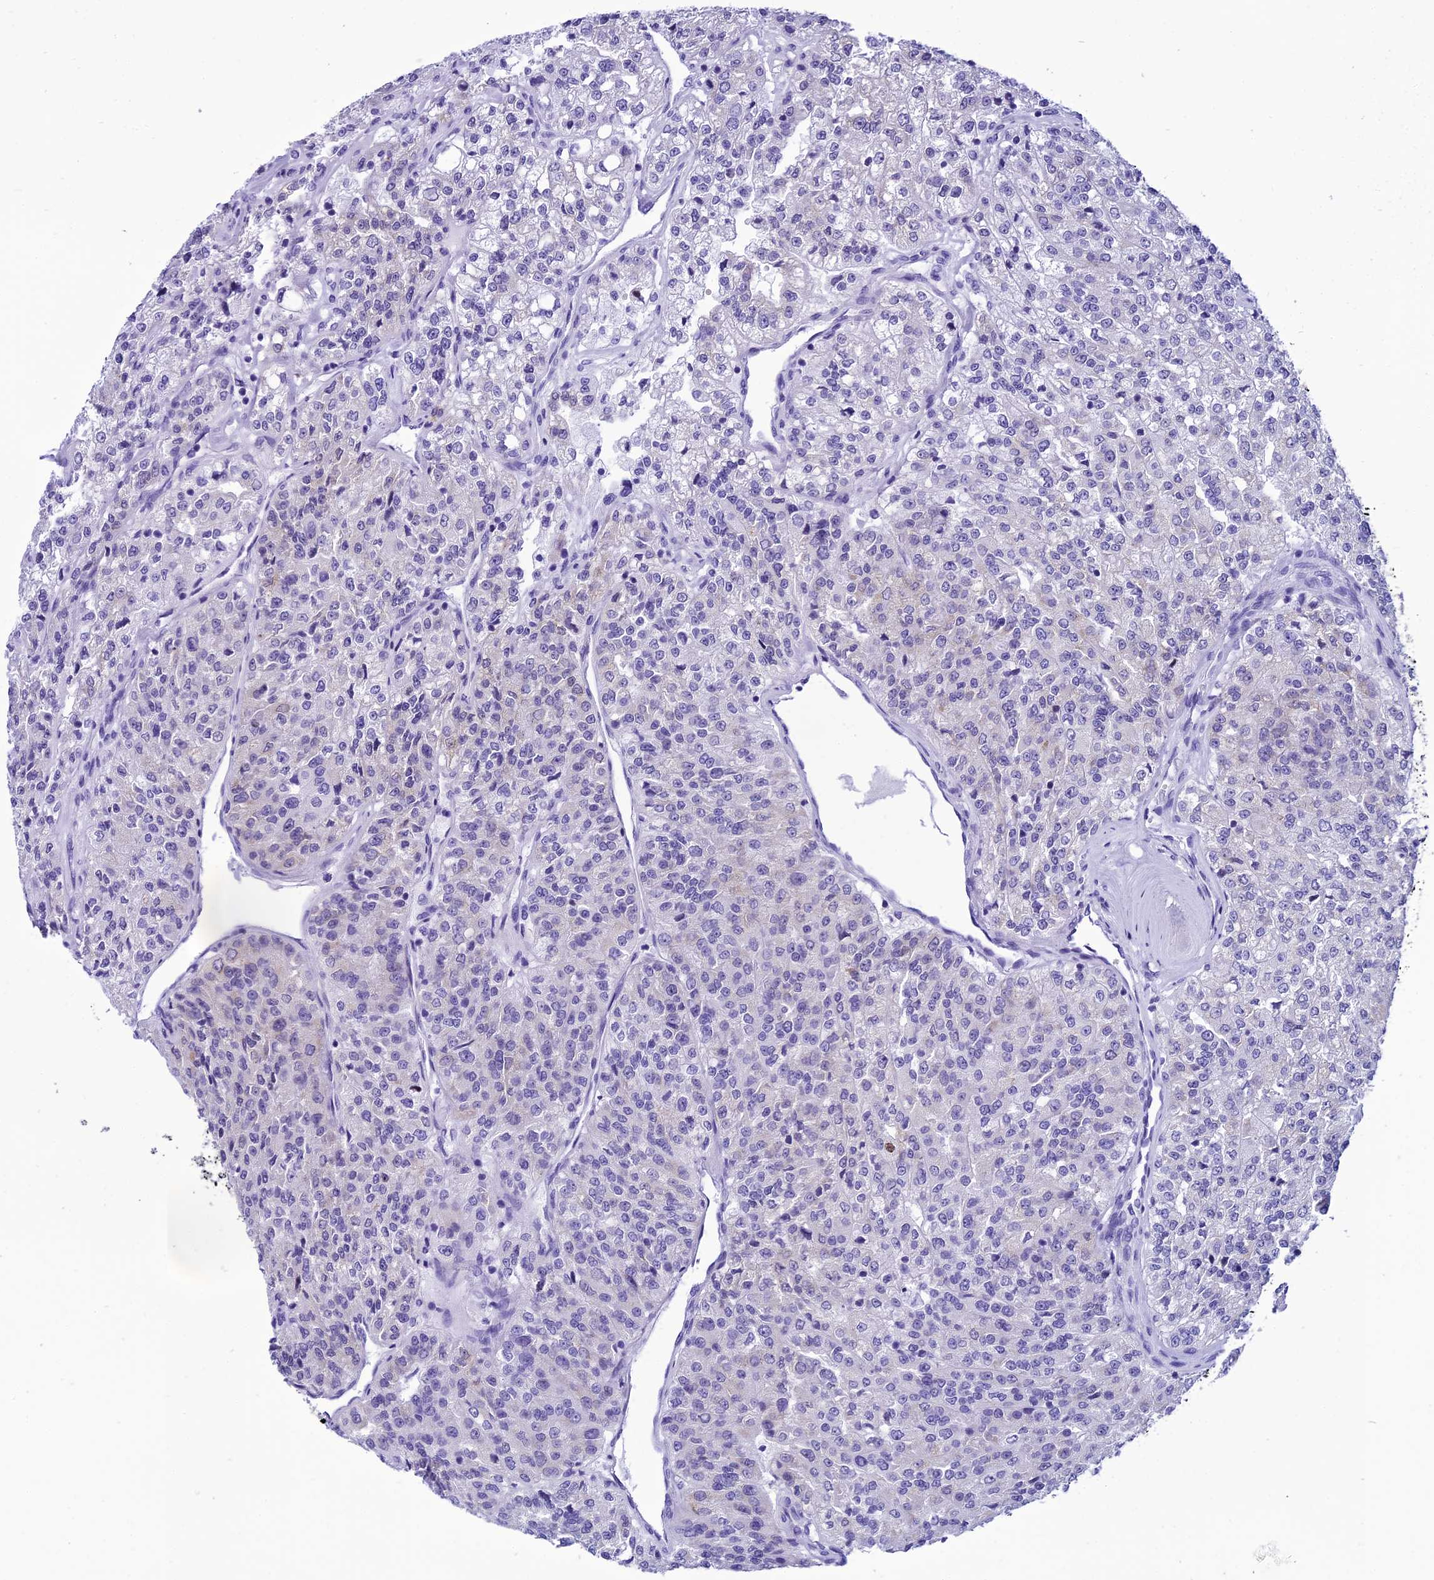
{"staining": {"intensity": "negative", "quantity": "none", "location": "none"}, "tissue": "renal cancer", "cell_type": "Tumor cells", "image_type": "cancer", "snomed": [{"axis": "morphology", "description": "Adenocarcinoma, NOS"}, {"axis": "topography", "description": "Kidney"}], "caption": "A micrograph of renal cancer stained for a protein displays no brown staining in tumor cells. Brightfield microscopy of immunohistochemistry stained with DAB (brown) and hematoxylin (blue), captured at high magnification.", "gene": "KCTD14", "patient": {"sex": "female", "age": 63}}